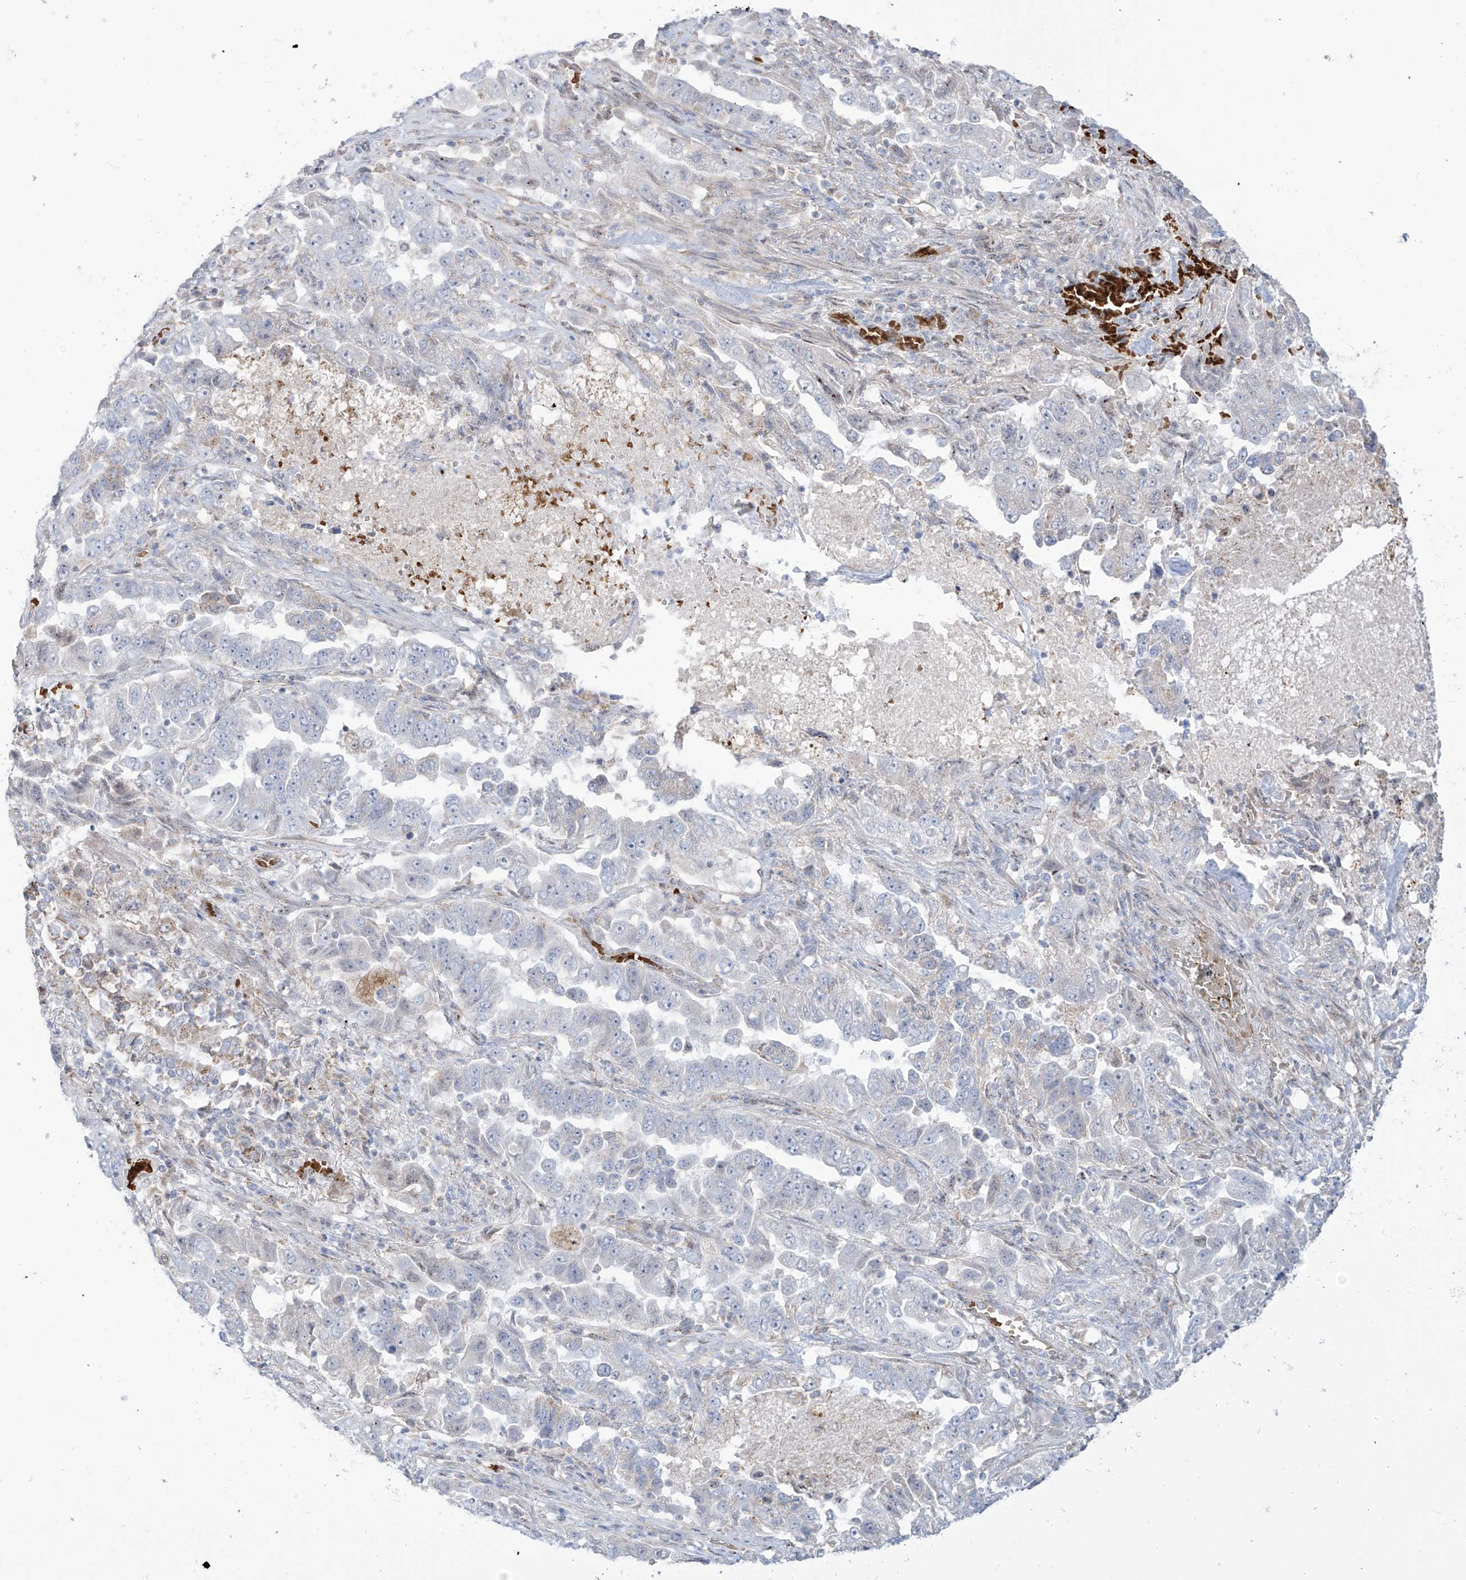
{"staining": {"intensity": "negative", "quantity": "none", "location": "none"}, "tissue": "lung cancer", "cell_type": "Tumor cells", "image_type": "cancer", "snomed": [{"axis": "morphology", "description": "Adenocarcinoma, NOS"}, {"axis": "topography", "description": "Lung"}], "caption": "Tumor cells are negative for protein expression in human lung adenocarcinoma.", "gene": "ARHGEF40", "patient": {"sex": "female", "age": 51}}